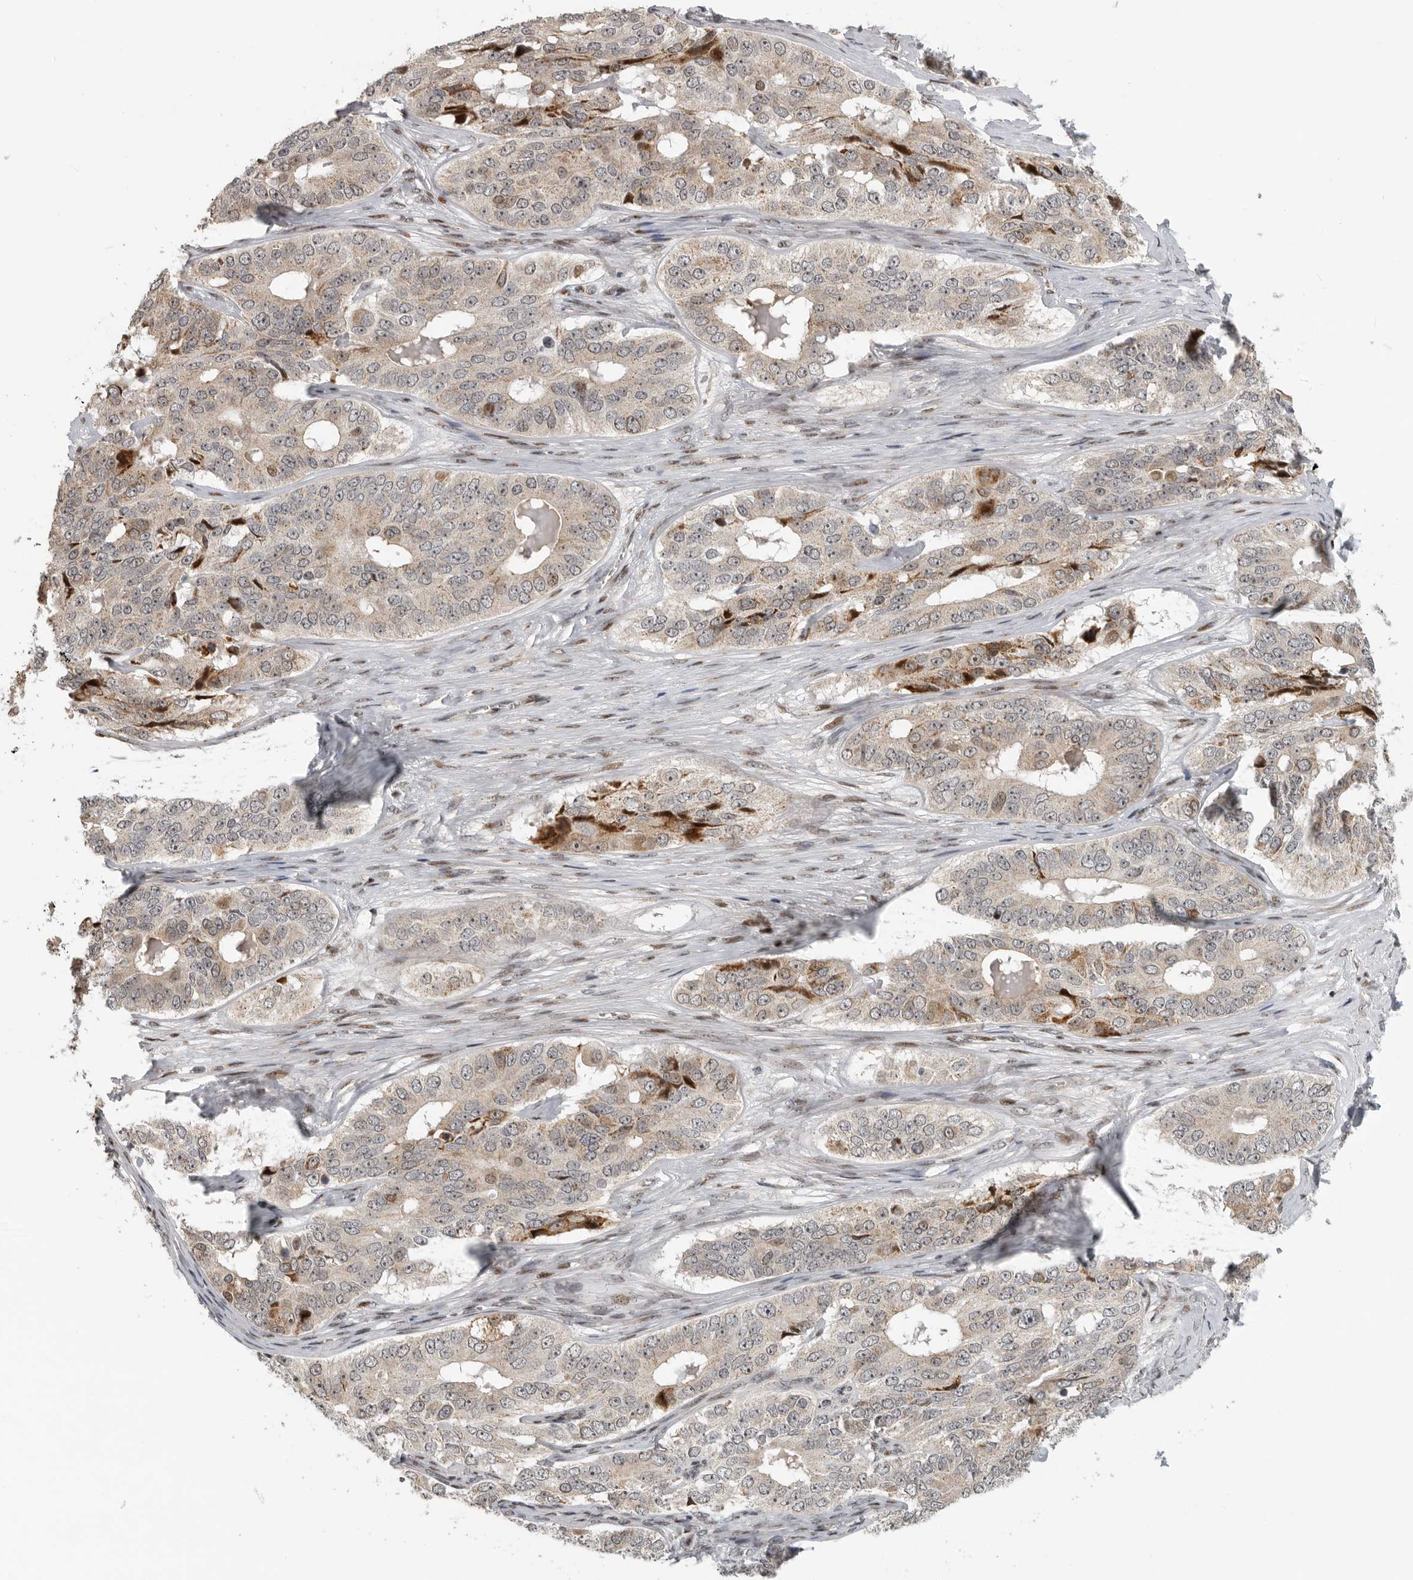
{"staining": {"intensity": "weak", "quantity": "25%-75%", "location": "cytoplasmic/membranous,nuclear"}, "tissue": "ovarian cancer", "cell_type": "Tumor cells", "image_type": "cancer", "snomed": [{"axis": "morphology", "description": "Carcinoma, endometroid"}, {"axis": "topography", "description": "Ovary"}], "caption": "Protein expression analysis of ovarian cancer (endometroid carcinoma) exhibits weak cytoplasmic/membranous and nuclear staining in about 25%-75% of tumor cells.", "gene": "PCMTD1", "patient": {"sex": "female", "age": 51}}